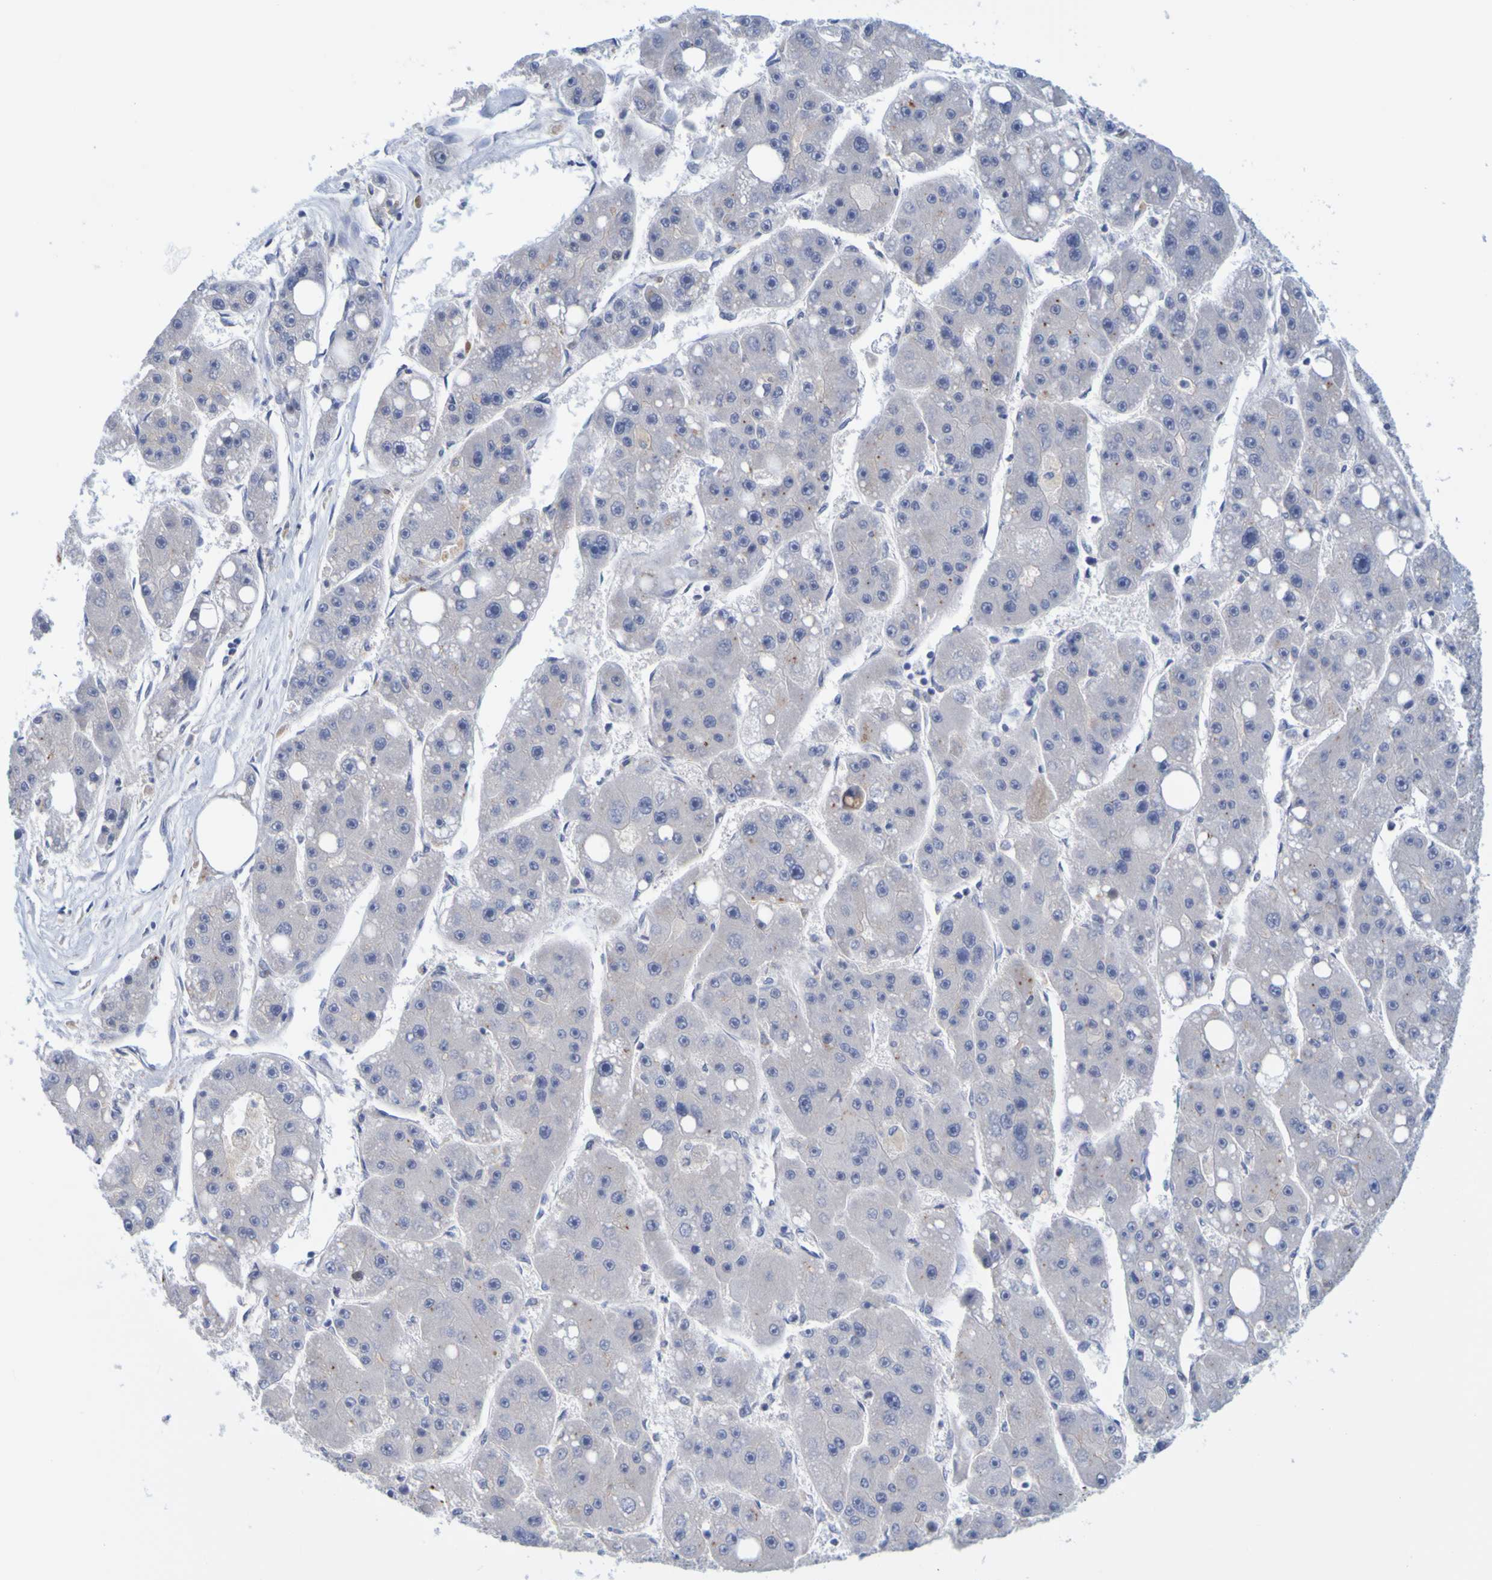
{"staining": {"intensity": "negative", "quantity": "none", "location": "none"}, "tissue": "liver cancer", "cell_type": "Tumor cells", "image_type": "cancer", "snomed": [{"axis": "morphology", "description": "Carcinoma, Hepatocellular, NOS"}, {"axis": "topography", "description": "Liver"}], "caption": "An immunohistochemistry (IHC) image of liver cancer (hepatocellular carcinoma) is shown. There is no staining in tumor cells of liver cancer (hepatocellular carcinoma). (DAB (3,3'-diaminobenzidine) immunohistochemistry (IHC), high magnification).", "gene": "ENDOU", "patient": {"sex": "female", "age": 61}}